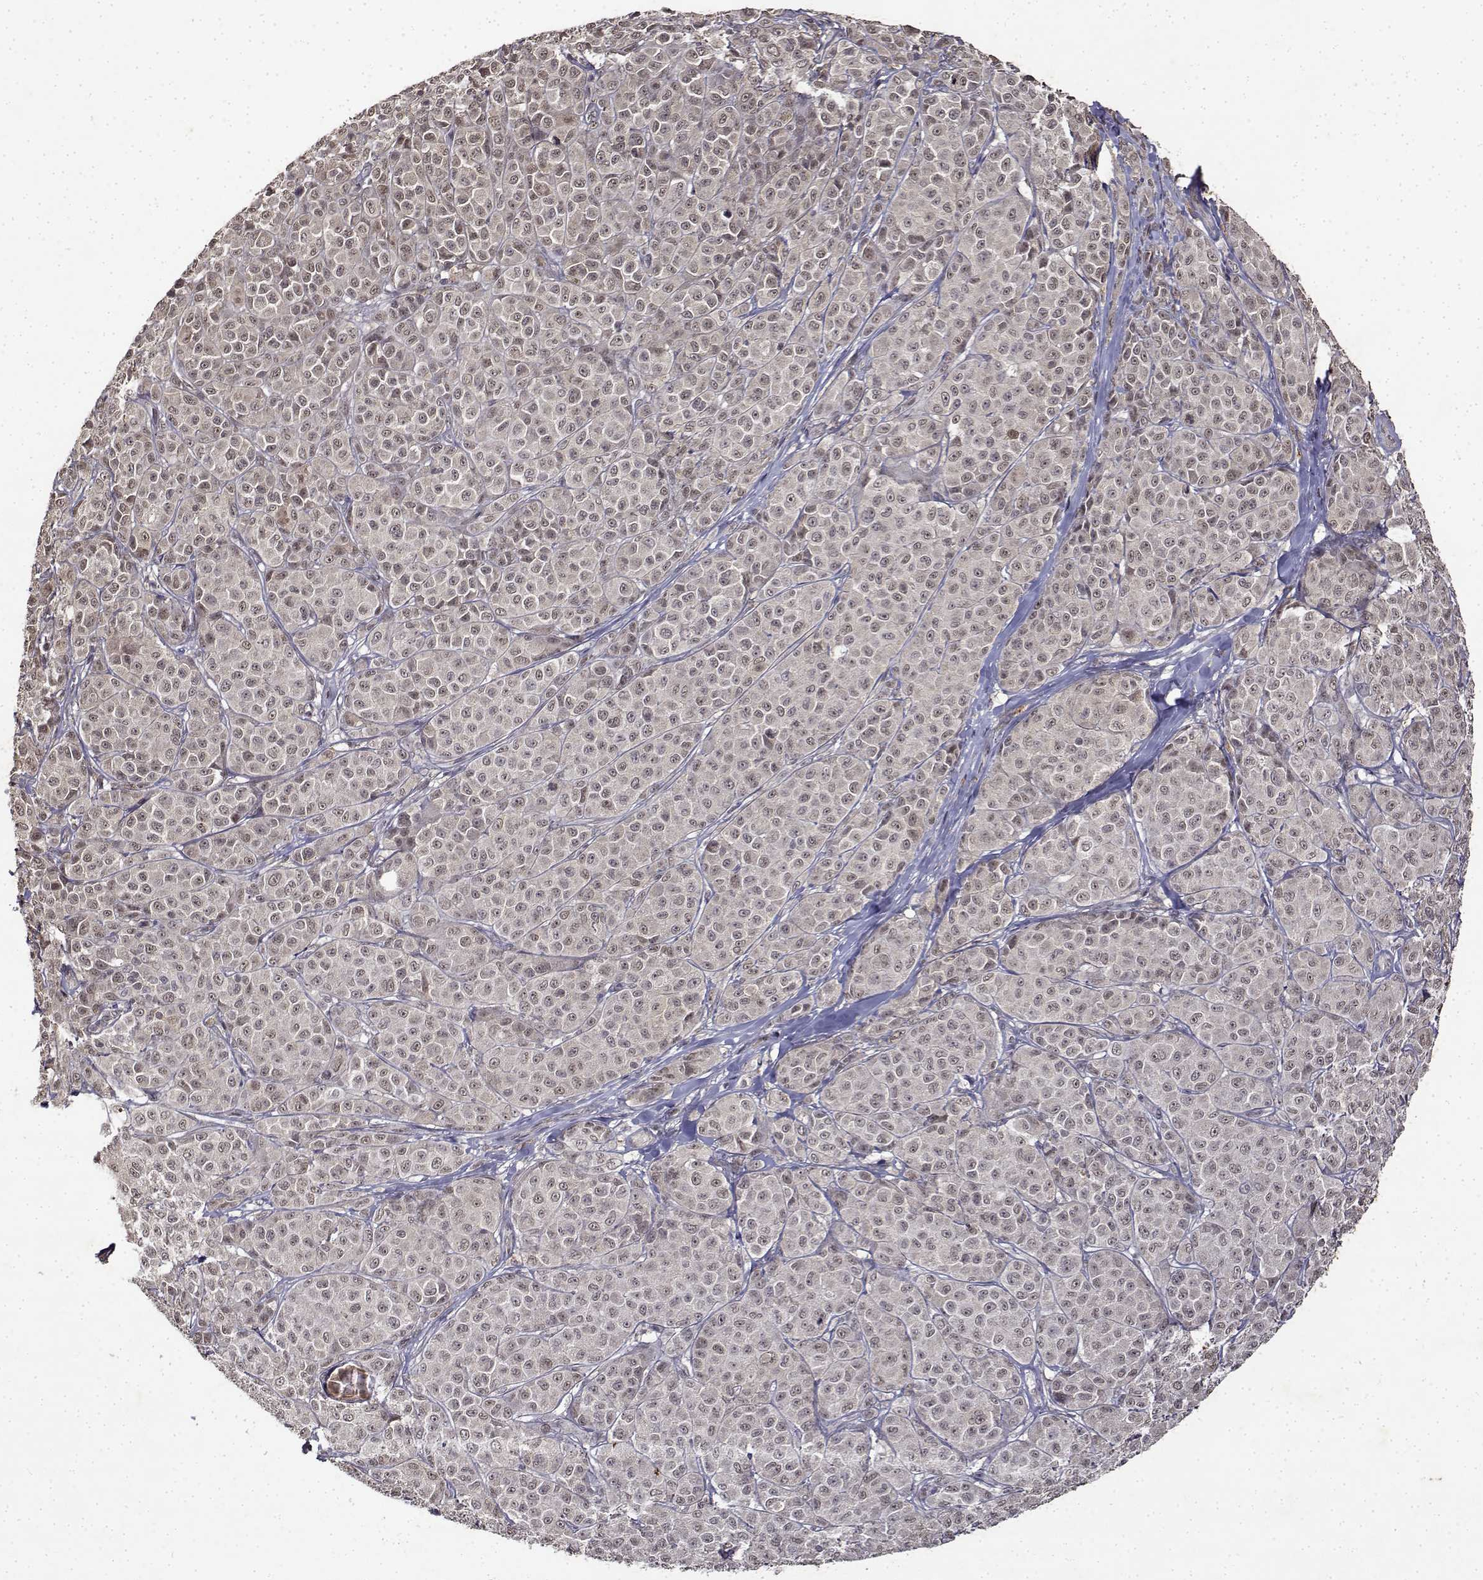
{"staining": {"intensity": "negative", "quantity": "none", "location": "none"}, "tissue": "melanoma", "cell_type": "Tumor cells", "image_type": "cancer", "snomed": [{"axis": "morphology", "description": "Malignant melanoma, NOS"}, {"axis": "topography", "description": "Skin"}], "caption": "Immunohistochemistry micrograph of human melanoma stained for a protein (brown), which reveals no staining in tumor cells.", "gene": "BDNF", "patient": {"sex": "male", "age": 89}}